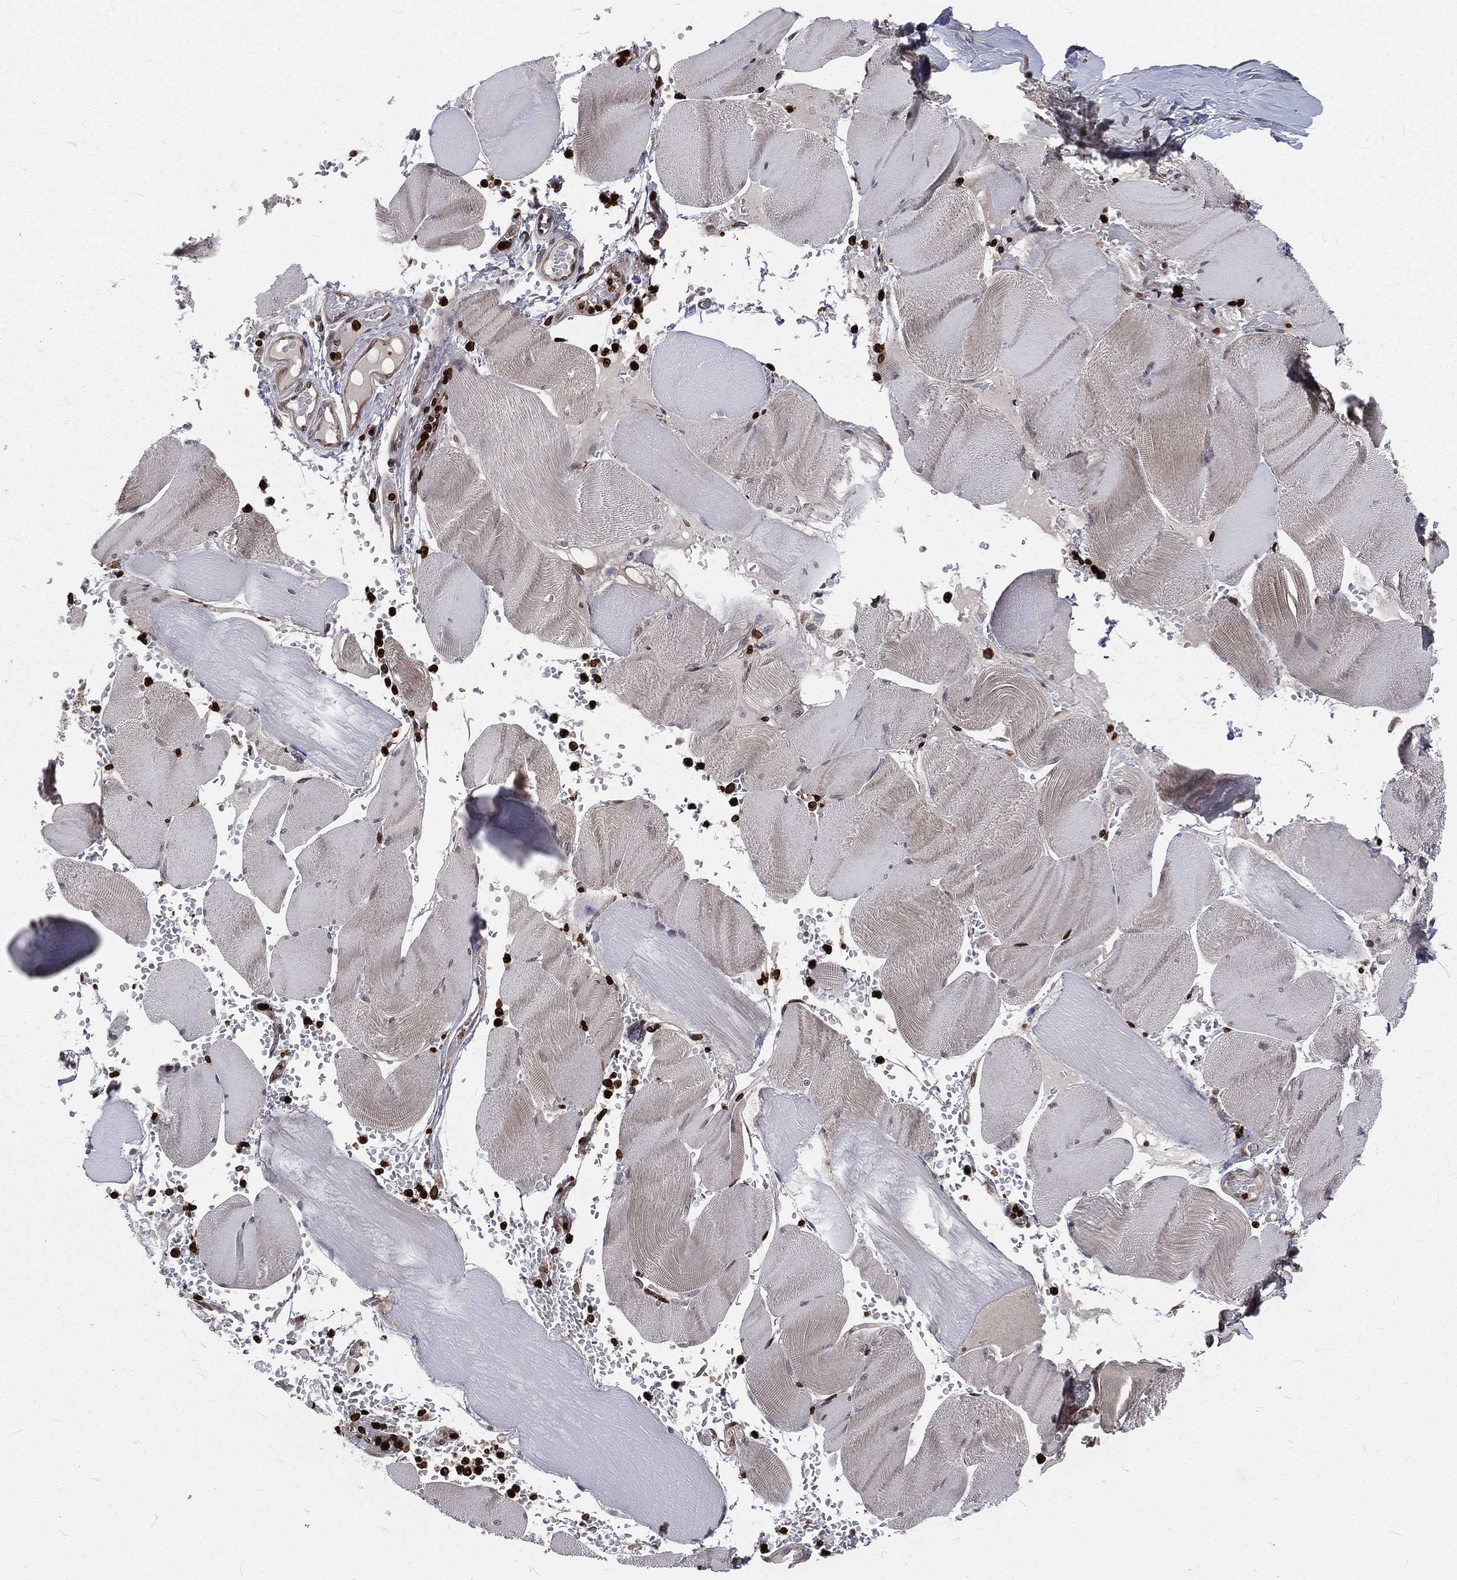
{"staining": {"intensity": "strong", "quantity": "25%-75%", "location": "nuclear"}, "tissue": "skeletal muscle", "cell_type": "Myocytes", "image_type": "normal", "snomed": [{"axis": "morphology", "description": "Normal tissue, NOS"}, {"axis": "topography", "description": "Skeletal muscle"}], "caption": "Strong nuclear protein expression is appreciated in approximately 25%-75% of myocytes in skeletal muscle. (DAB = brown stain, brightfield microscopy at high magnification).", "gene": "LBR", "patient": {"sex": "male", "age": 56}}